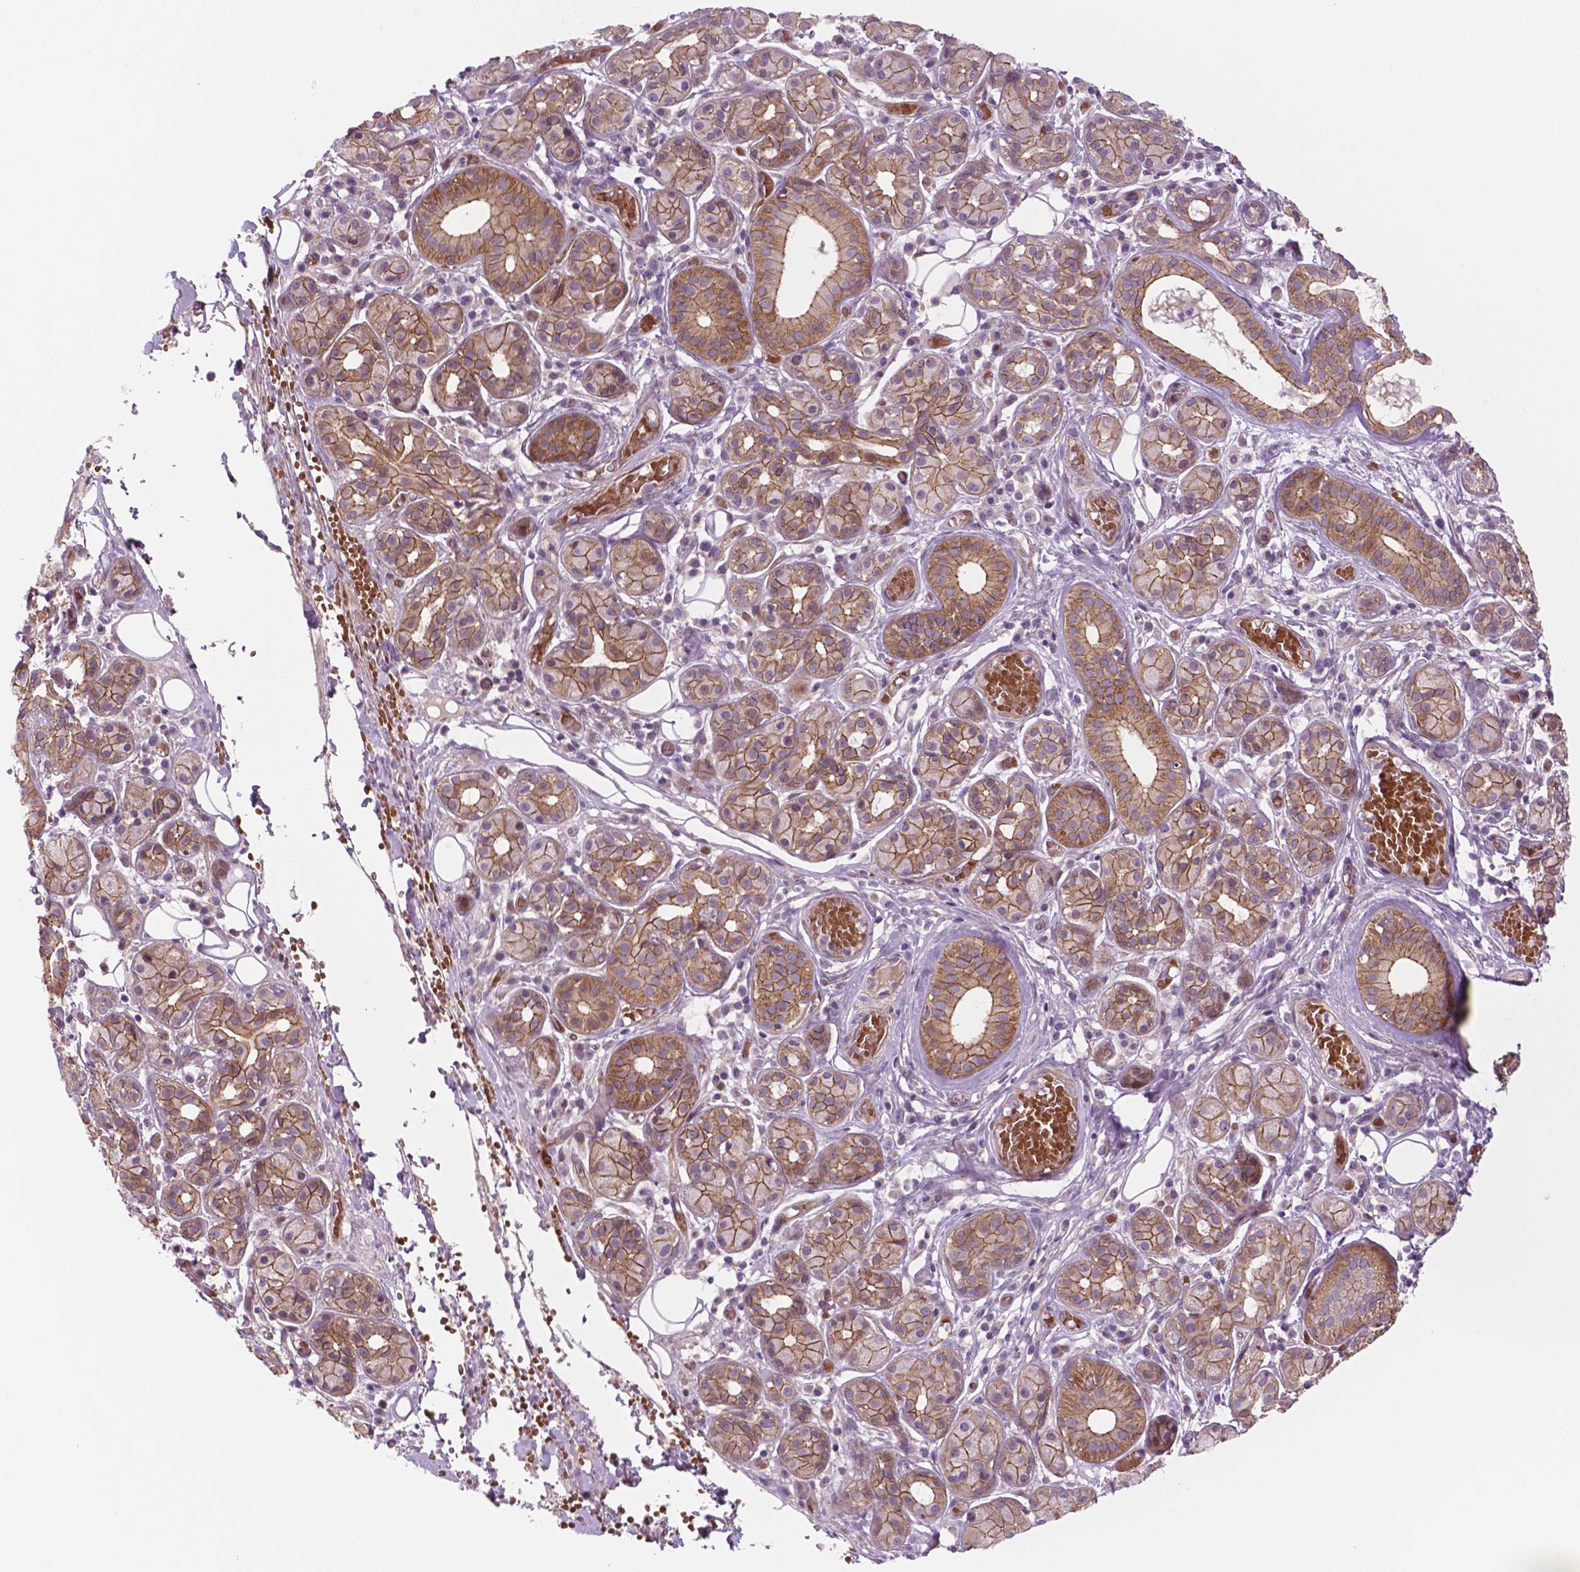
{"staining": {"intensity": "moderate", "quantity": ">75%", "location": "cytoplasmic/membranous"}, "tissue": "salivary gland", "cell_type": "Glandular cells", "image_type": "normal", "snomed": [{"axis": "morphology", "description": "Normal tissue, NOS"}, {"axis": "topography", "description": "Salivary gland"}, {"axis": "topography", "description": "Peripheral nerve tissue"}], "caption": "Unremarkable salivary gland was stained to show a protein in brown. There is medium levels of moderate cytoplasmic/membranous staining in approximately >75% of glandular cells.", "gene": "RND3", "patient": {"sex": "male", "age": 71}}